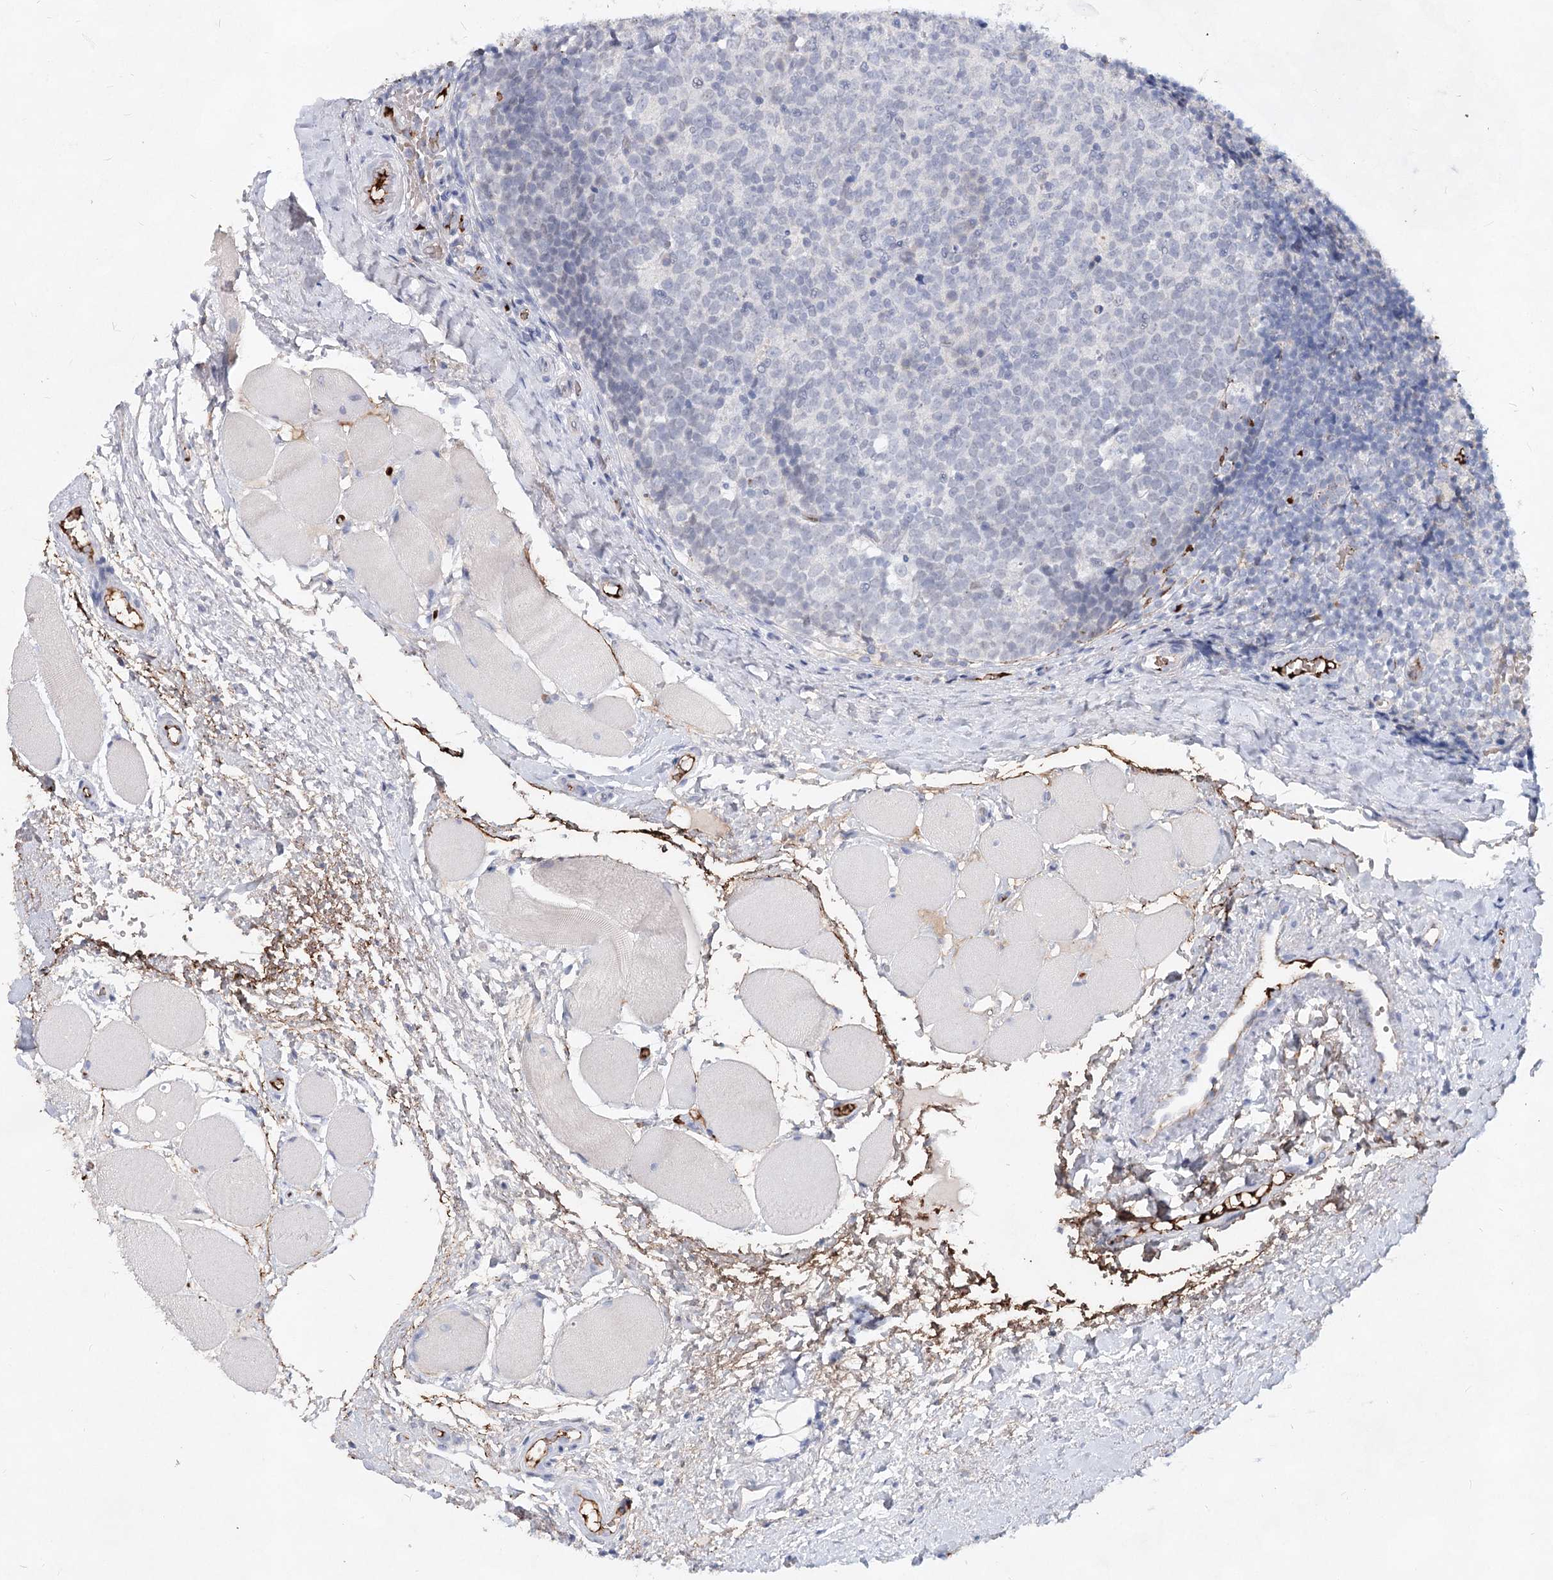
{"staining": {"intensity": "negative", "quantity": "none", "location": "none"}, "tissue": "tonsil", "cell_type": "Germinal center cells", "image_type": "normal", "snomed": [{"axis": "morphology", "description": "Normal tissue, NOS"}, {"axis": "topography", "description": "Tonsil"}], "caption": "A high-resolution photomicrograph shows IHC staining of benign tonsil, which shows no significant staining in germinal center cells.", "gene": "TASOR2", "patient": {"sex": "female", "age": 19}}